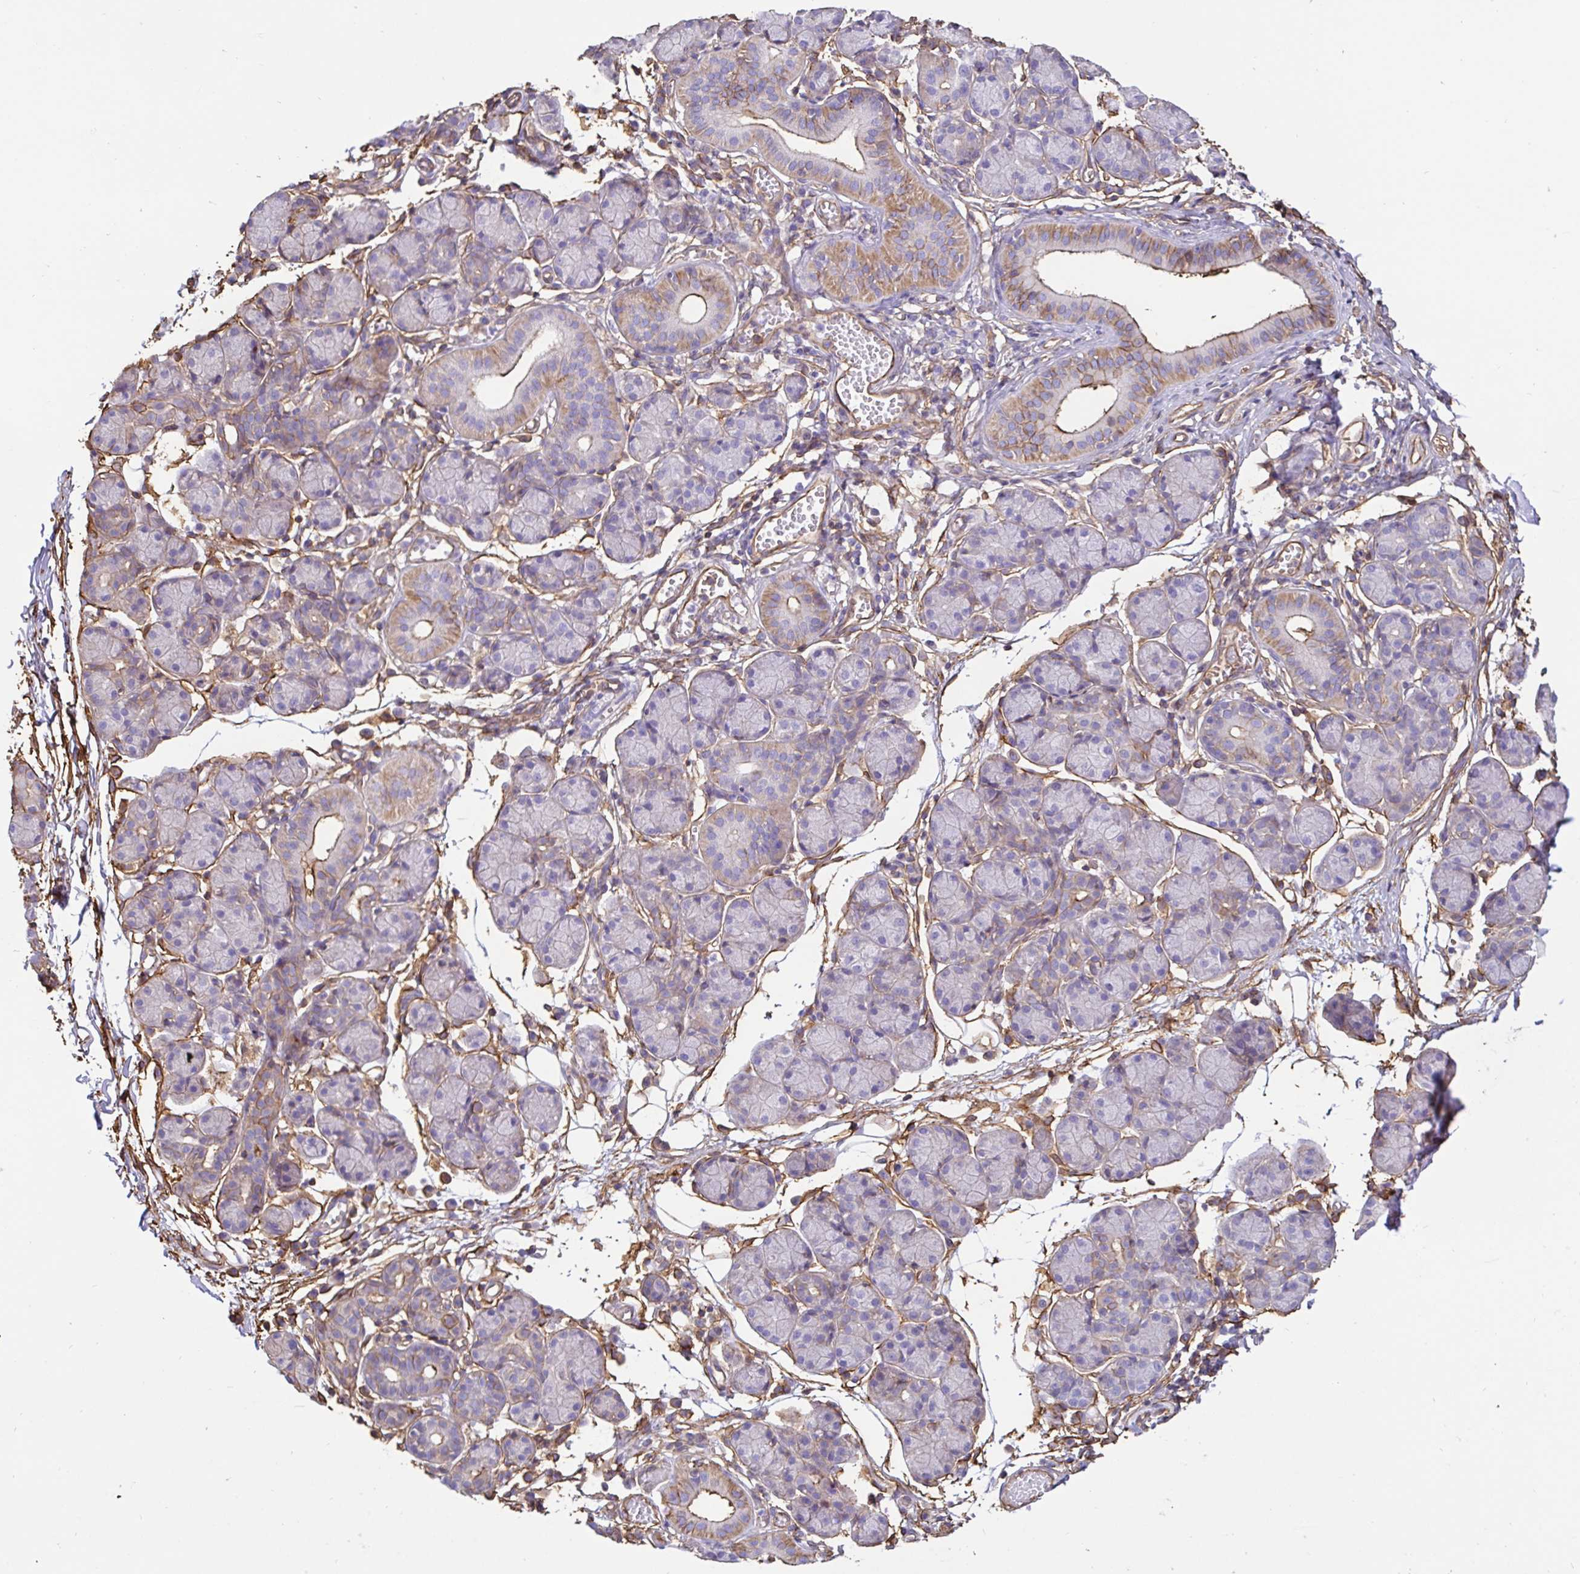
{"staining": {"intensity": "moderate", "quantity": "<25%", "location": "cytoplasmic/membranous"}, "tissue": "salivary gland", "cell_type": "Glandular cells", "image_type": "normal", "snomed": [{"axis": "morphology", "description": "Normal tissue, NOS"}, {"axis": "morphology", "description": "Inflammation, NOS"}, {"axis": "topography", "description": "Lymph node"}, {"axis": "topography", "description": "Salivary gland"}], "caption": "Benign salivary gland shows moderate cytoplasmic/membranous positivity in about <25% of glandular cells, visualized by immunohistochemistry. (DAB (3,3'-diaminobenzidine) IHC, brown staining for protein, blue staining for nuclei).", "gene": "ANXA2", "patient": {"sex": "male", "age": 3}}